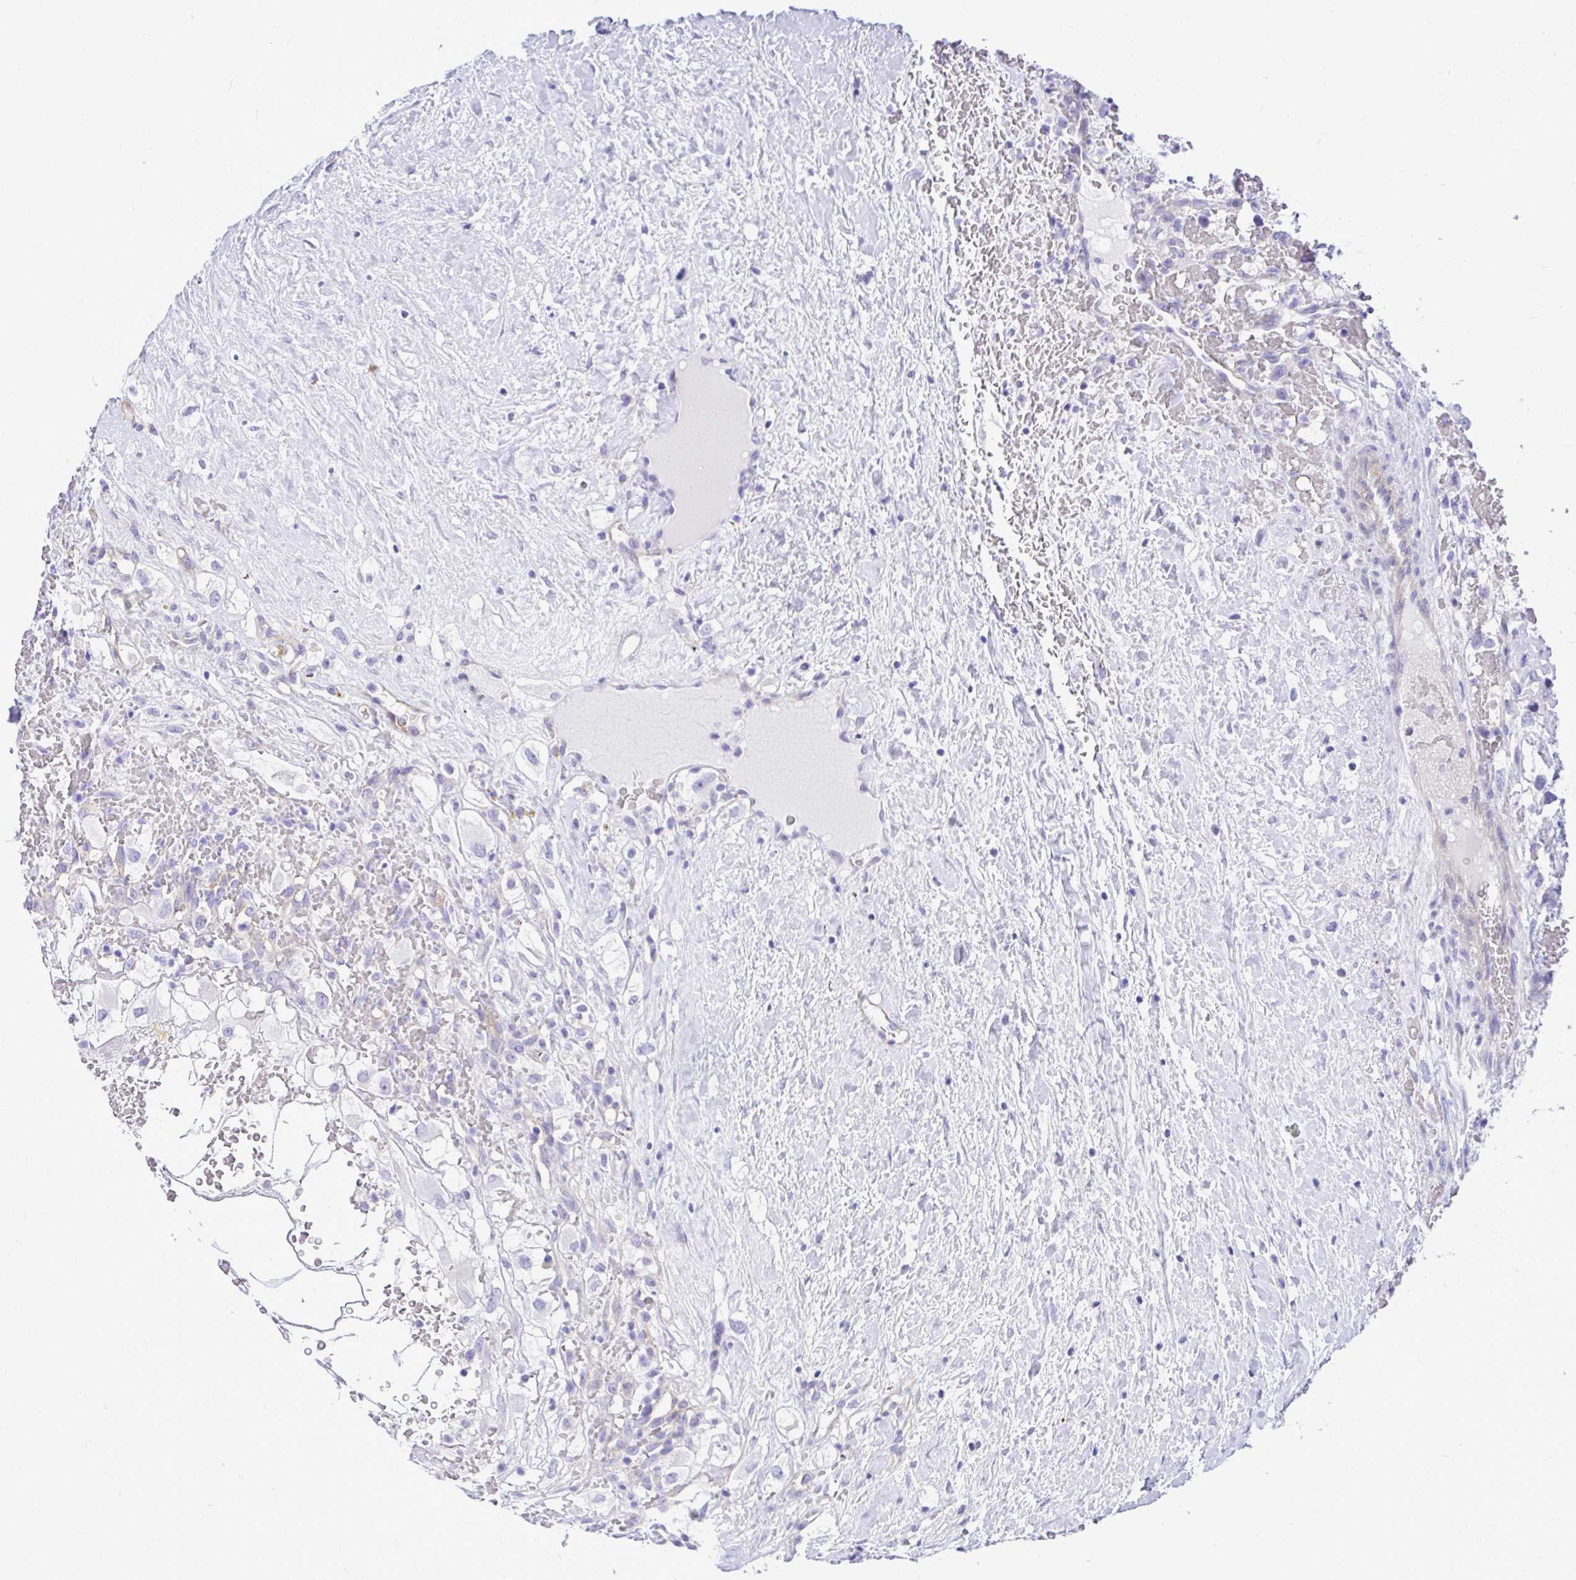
{"staining": {"intensity": "negative", "quantity": "none", "location": "none"}, "tissue": "renal cancer", "cell_type": "Tumor cells", "image_type": "cancer", "snomed": [{"axis": "morphology", "description": "Adenocarcinoma, NOS"}, {"axis": "topography", "description": "Kidney"}], "caption": "A high-resolution image shows immunohistochemistry (IHC) staining of renal cancer (adenocarcinoma), which demonstrates no significant positivity in tumor cells.", "gene": "ABCG2", "patient": {"sex": "male", "age": 59}}